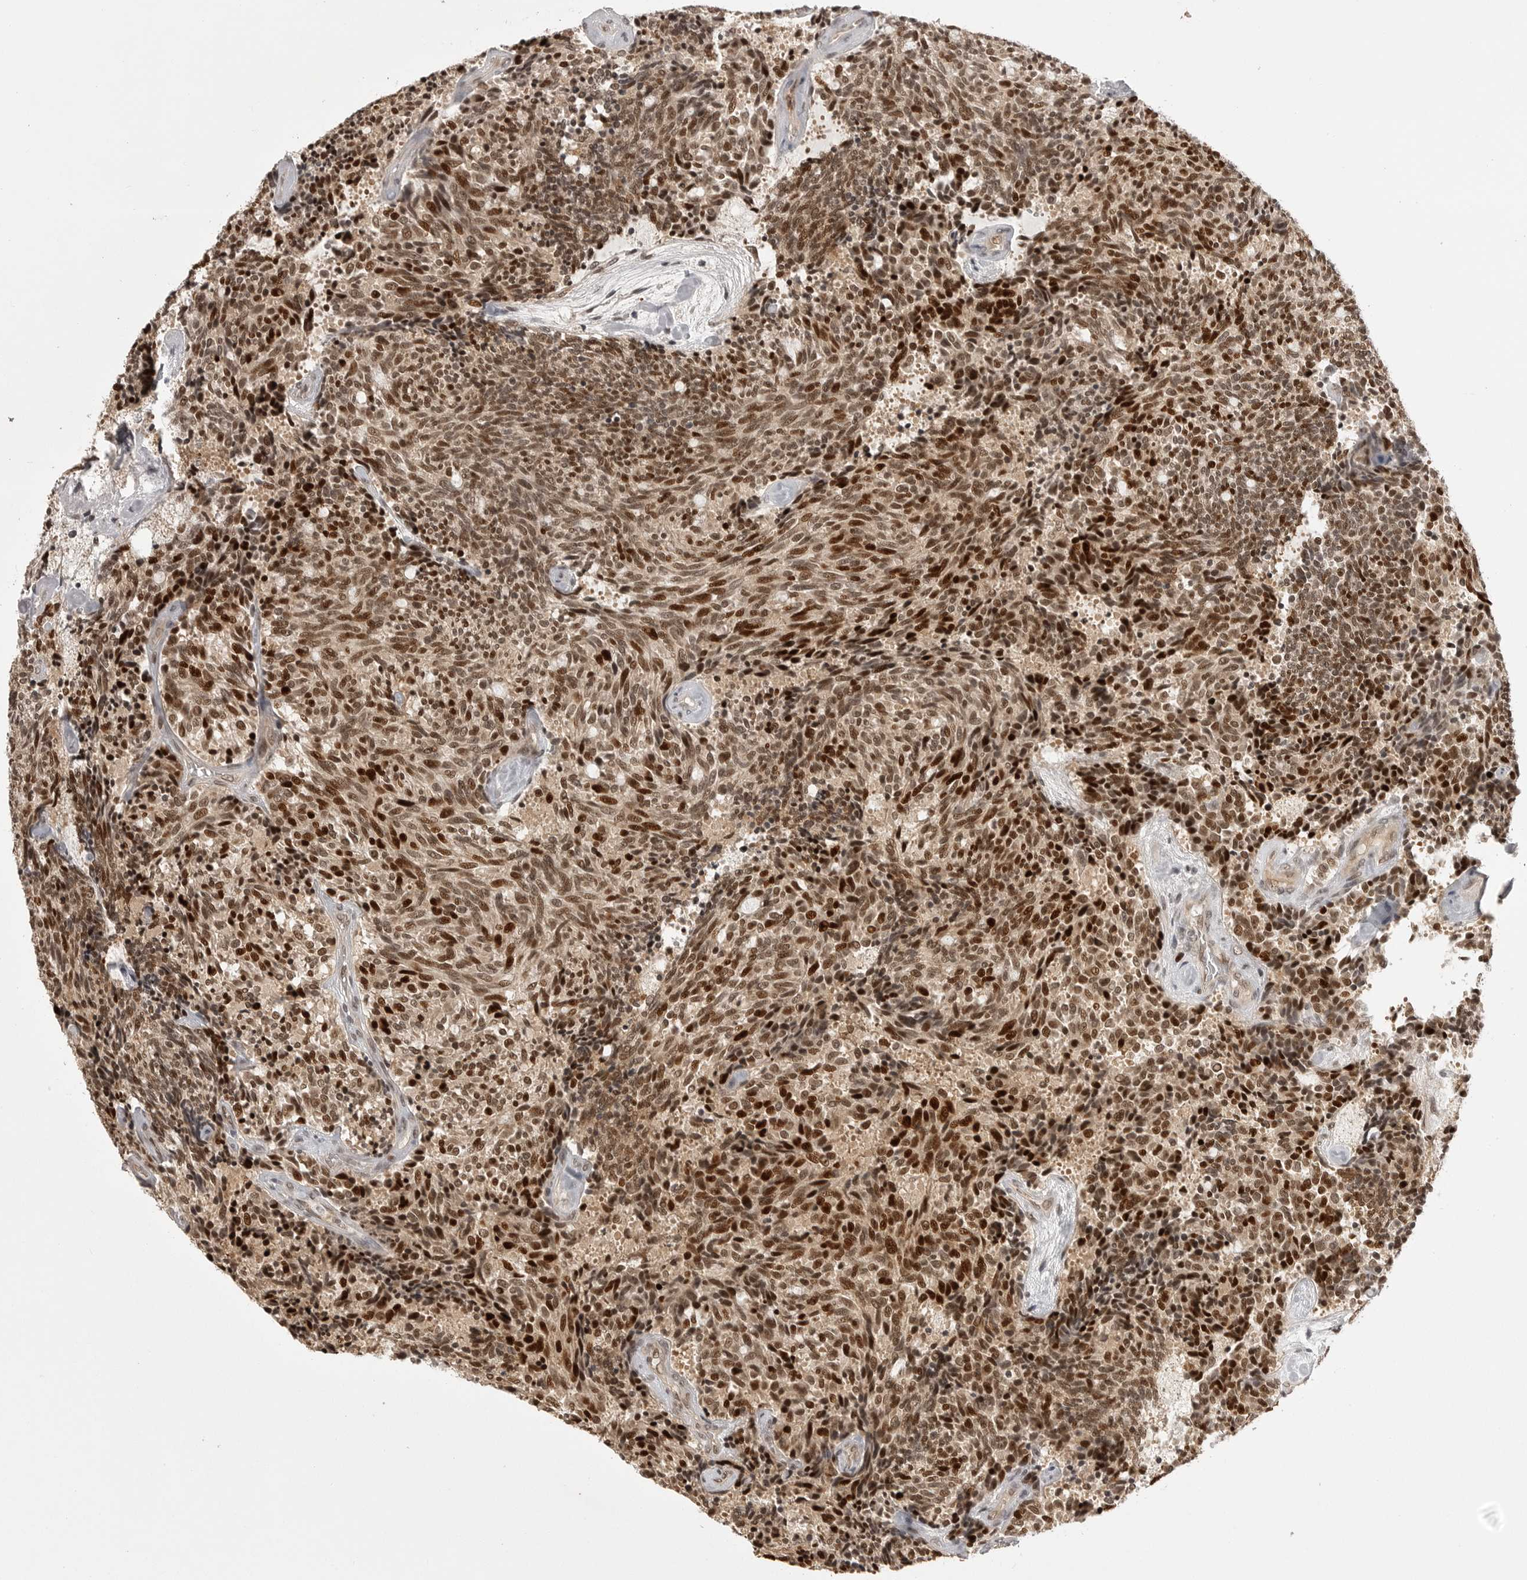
{"staining": {"intensity": "strong", "quantity": ">75%", "location": "nuclear"}, "tissue": "carcinoid", "cell_type": "Tumor cells", "image_type": "cancer", "snomed": [{"axis": "morphology", "description": "Carcinoid, malignant, NOS"}, {"axis": "topography", "description": "Pancreas"}], "caption": "Carcinoid (malignant) stained with DAB immunohistochemistry demonstrates high levels of strong nuclear expression in approximately >75% of tumor cells.", "gene": "PEG3", "patient": {"sex": "female", "age": 54}}